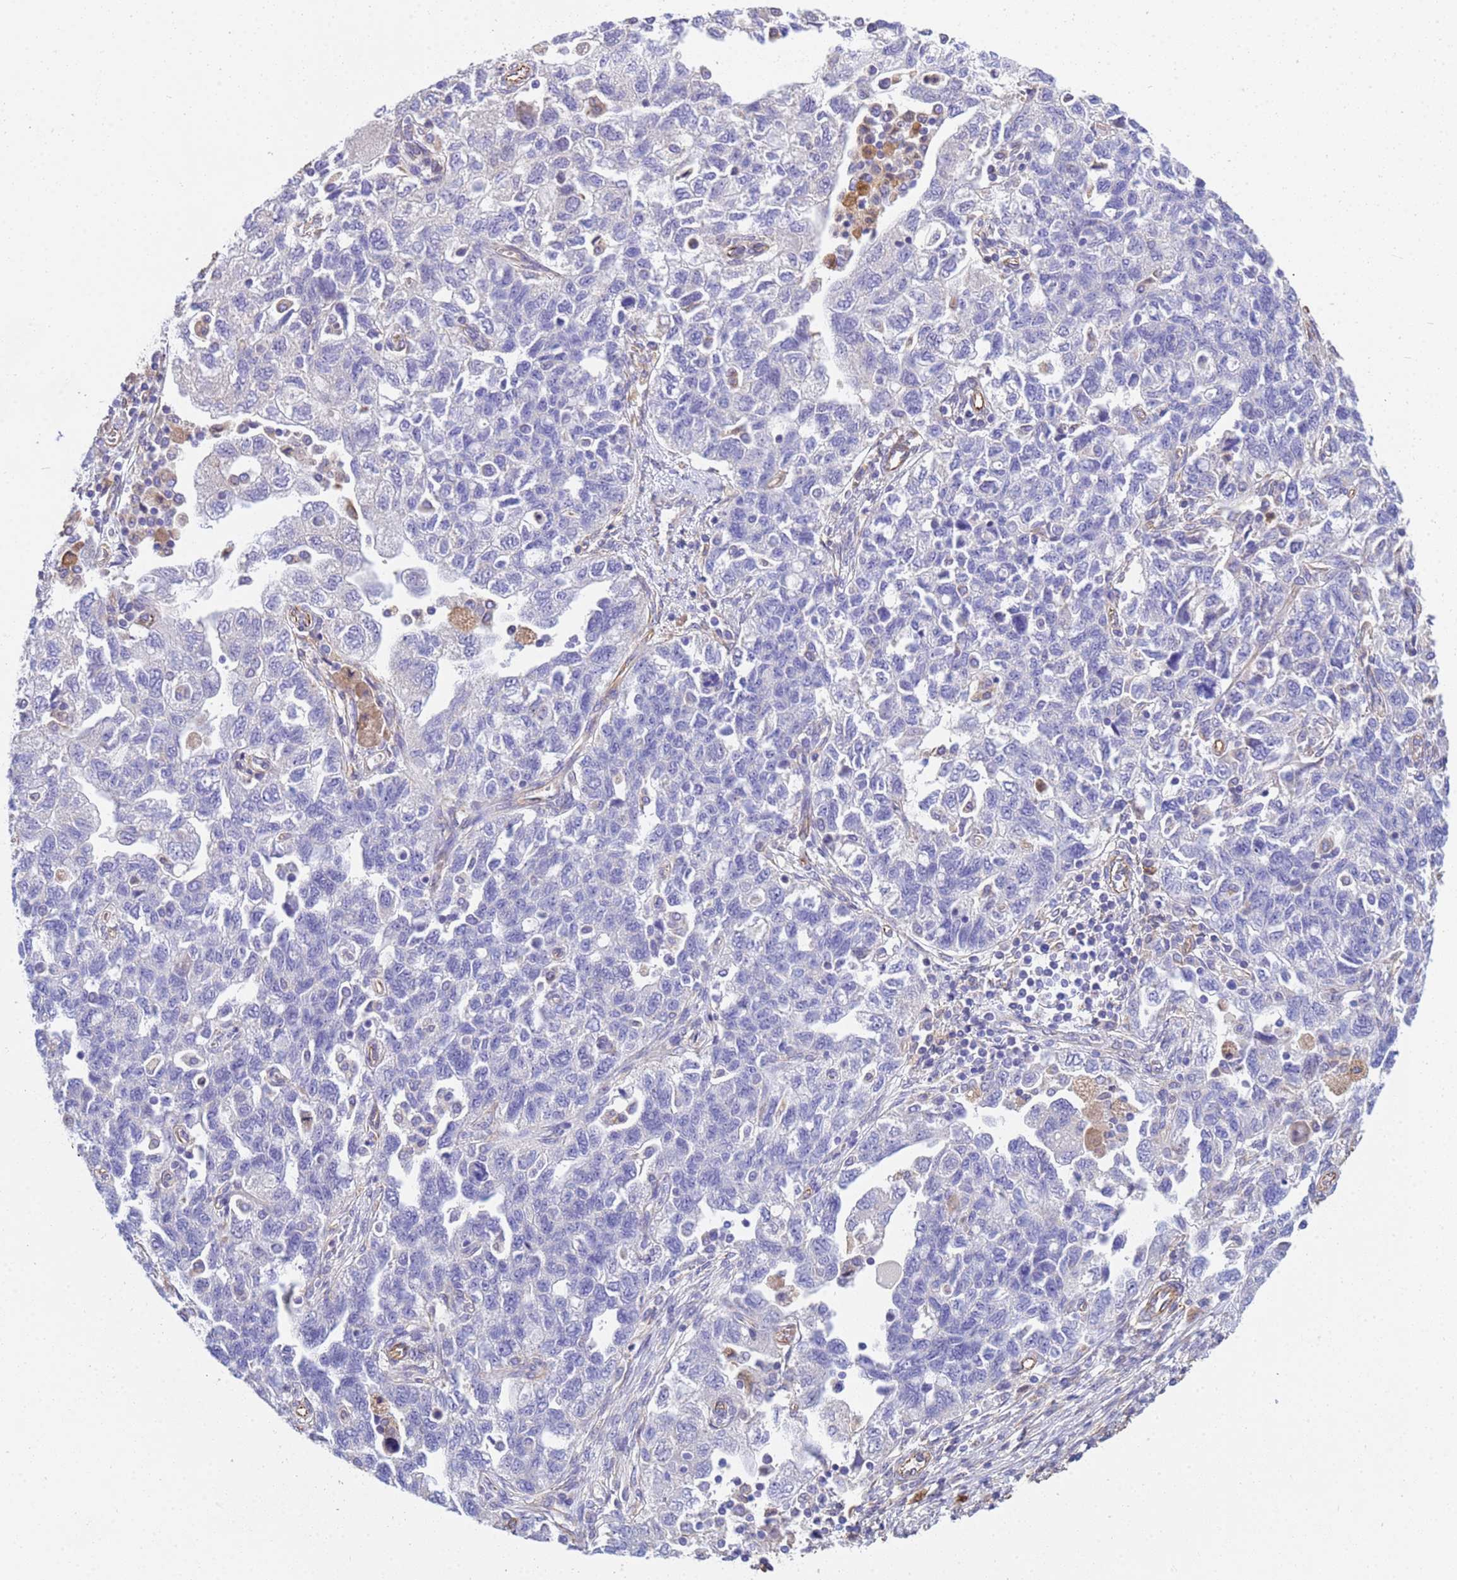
{"staining": {"intensity": "negative", "quantity": "none", "location": "none"}, "tissue": "ovarian cancer", "cell_type": "Tumor cells", "image_type": "cancer", "snomed": [{"axis": "morphology", "description": "Carcinoma, NOS"}, {"axis": "morphology", "description": "Cystadenocarcinoma, serous, NOS"}, {"axis": "topography", "description": "Ovary"}], "caption": "Protein analysis of ovarian cancer (serous cystadenocarcinoma) exhibits no significant staining in tumor cells.", "gene": "TCEAL3", "patient": {"sex": "female", "age": 69}}